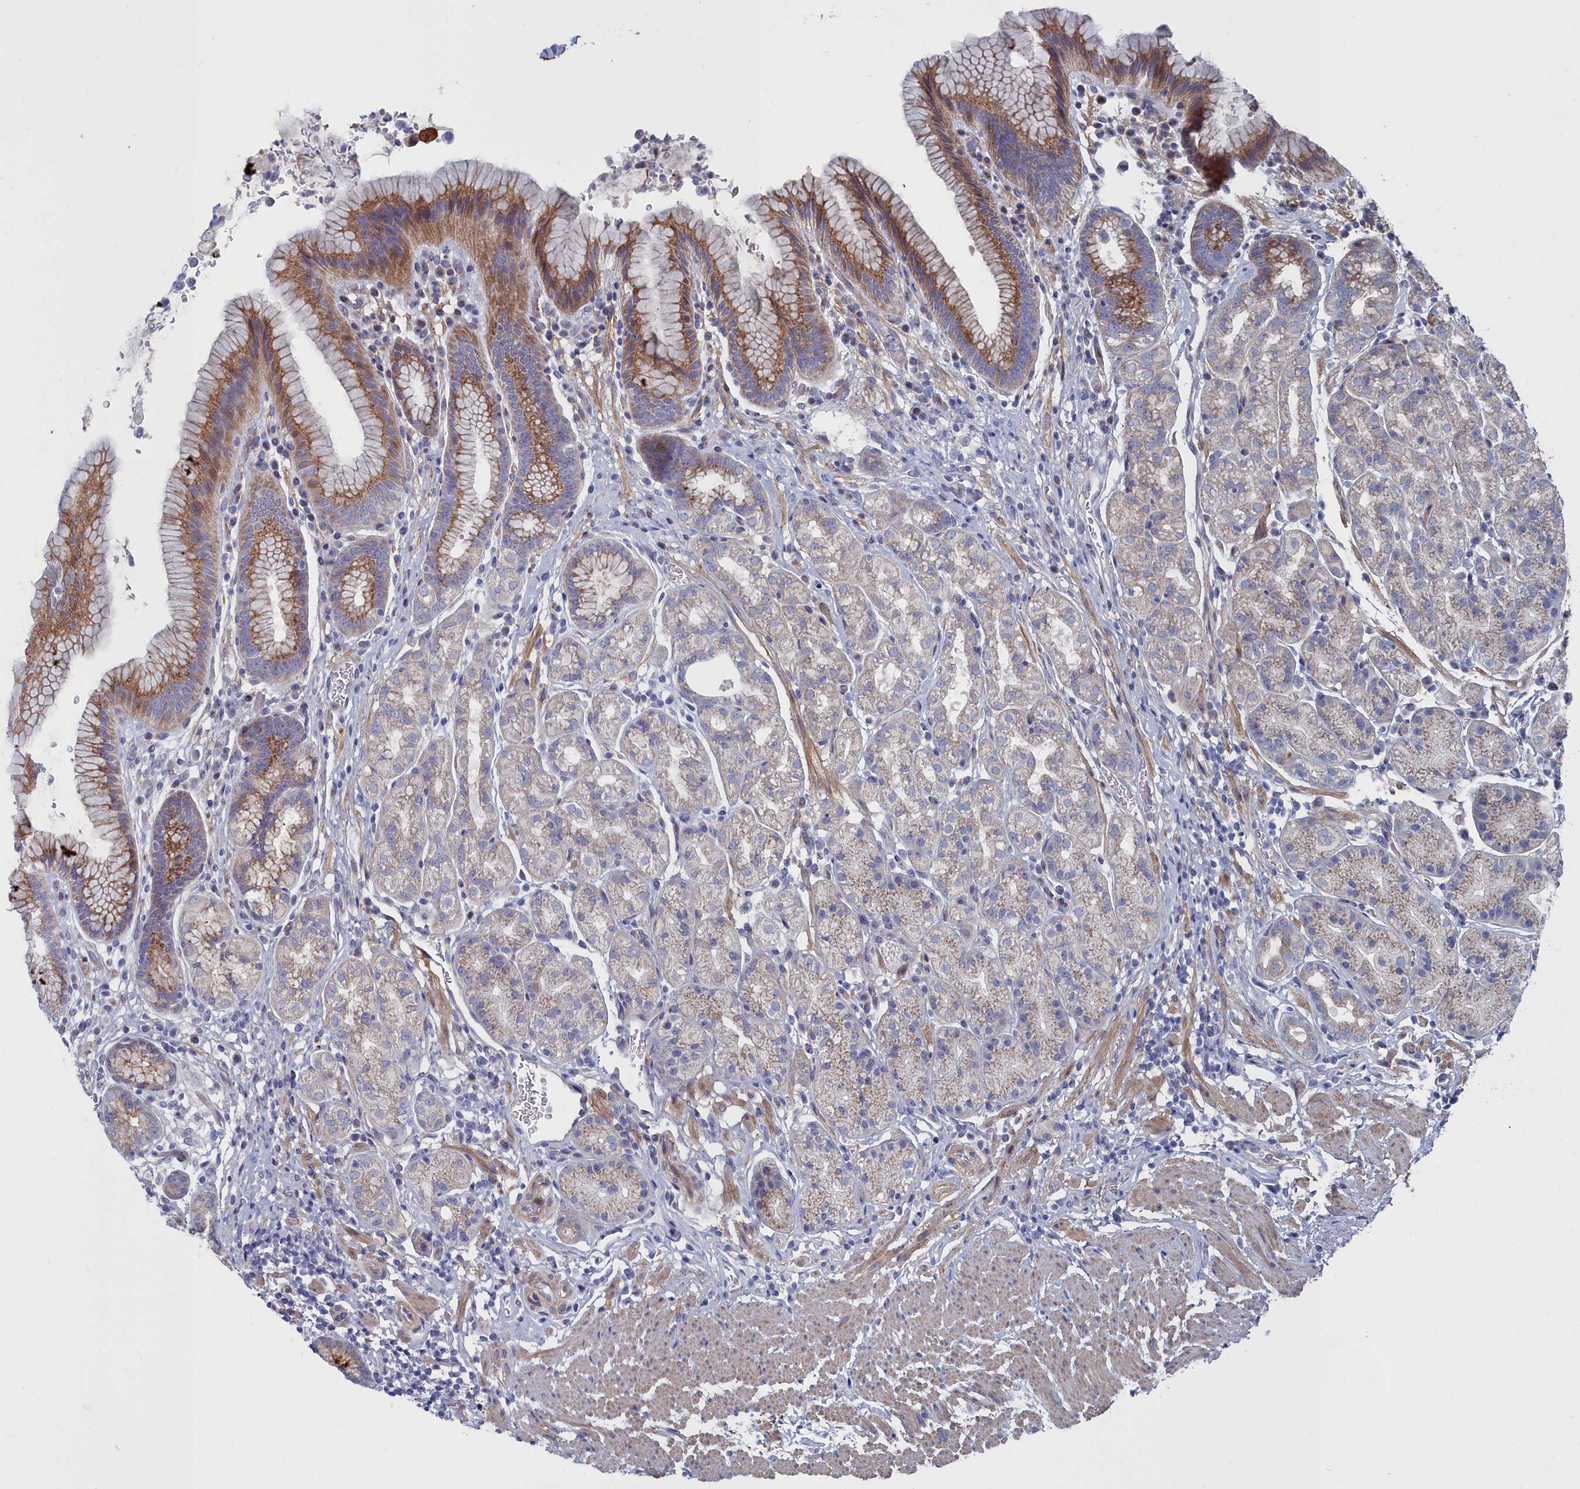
{"staining": {"intensity": "moderate", "quantity": "<25%", "location": "cytoplasmic/membranous"}, "tissue": "stomach", "cell_type": "Glandular cells", "image_type": "normal", "snomed": [{"axis": "morphology", "description": "Normal tissue, NOS"}, {"axis": "topography", "description": "Stomach"}], "caption": "Immunohistochemical staining of benign human stomach displays low levels of moderate cytoplasmic/membranous positivity in about <25% of glandular cells. The staining is performed using DAB brown chromogen to label protein expression. The nuclei are counter-stained blue using hematoxylin.", "gene": "SHISAL2A", "patient": {"sex": "male", "age": 63}}